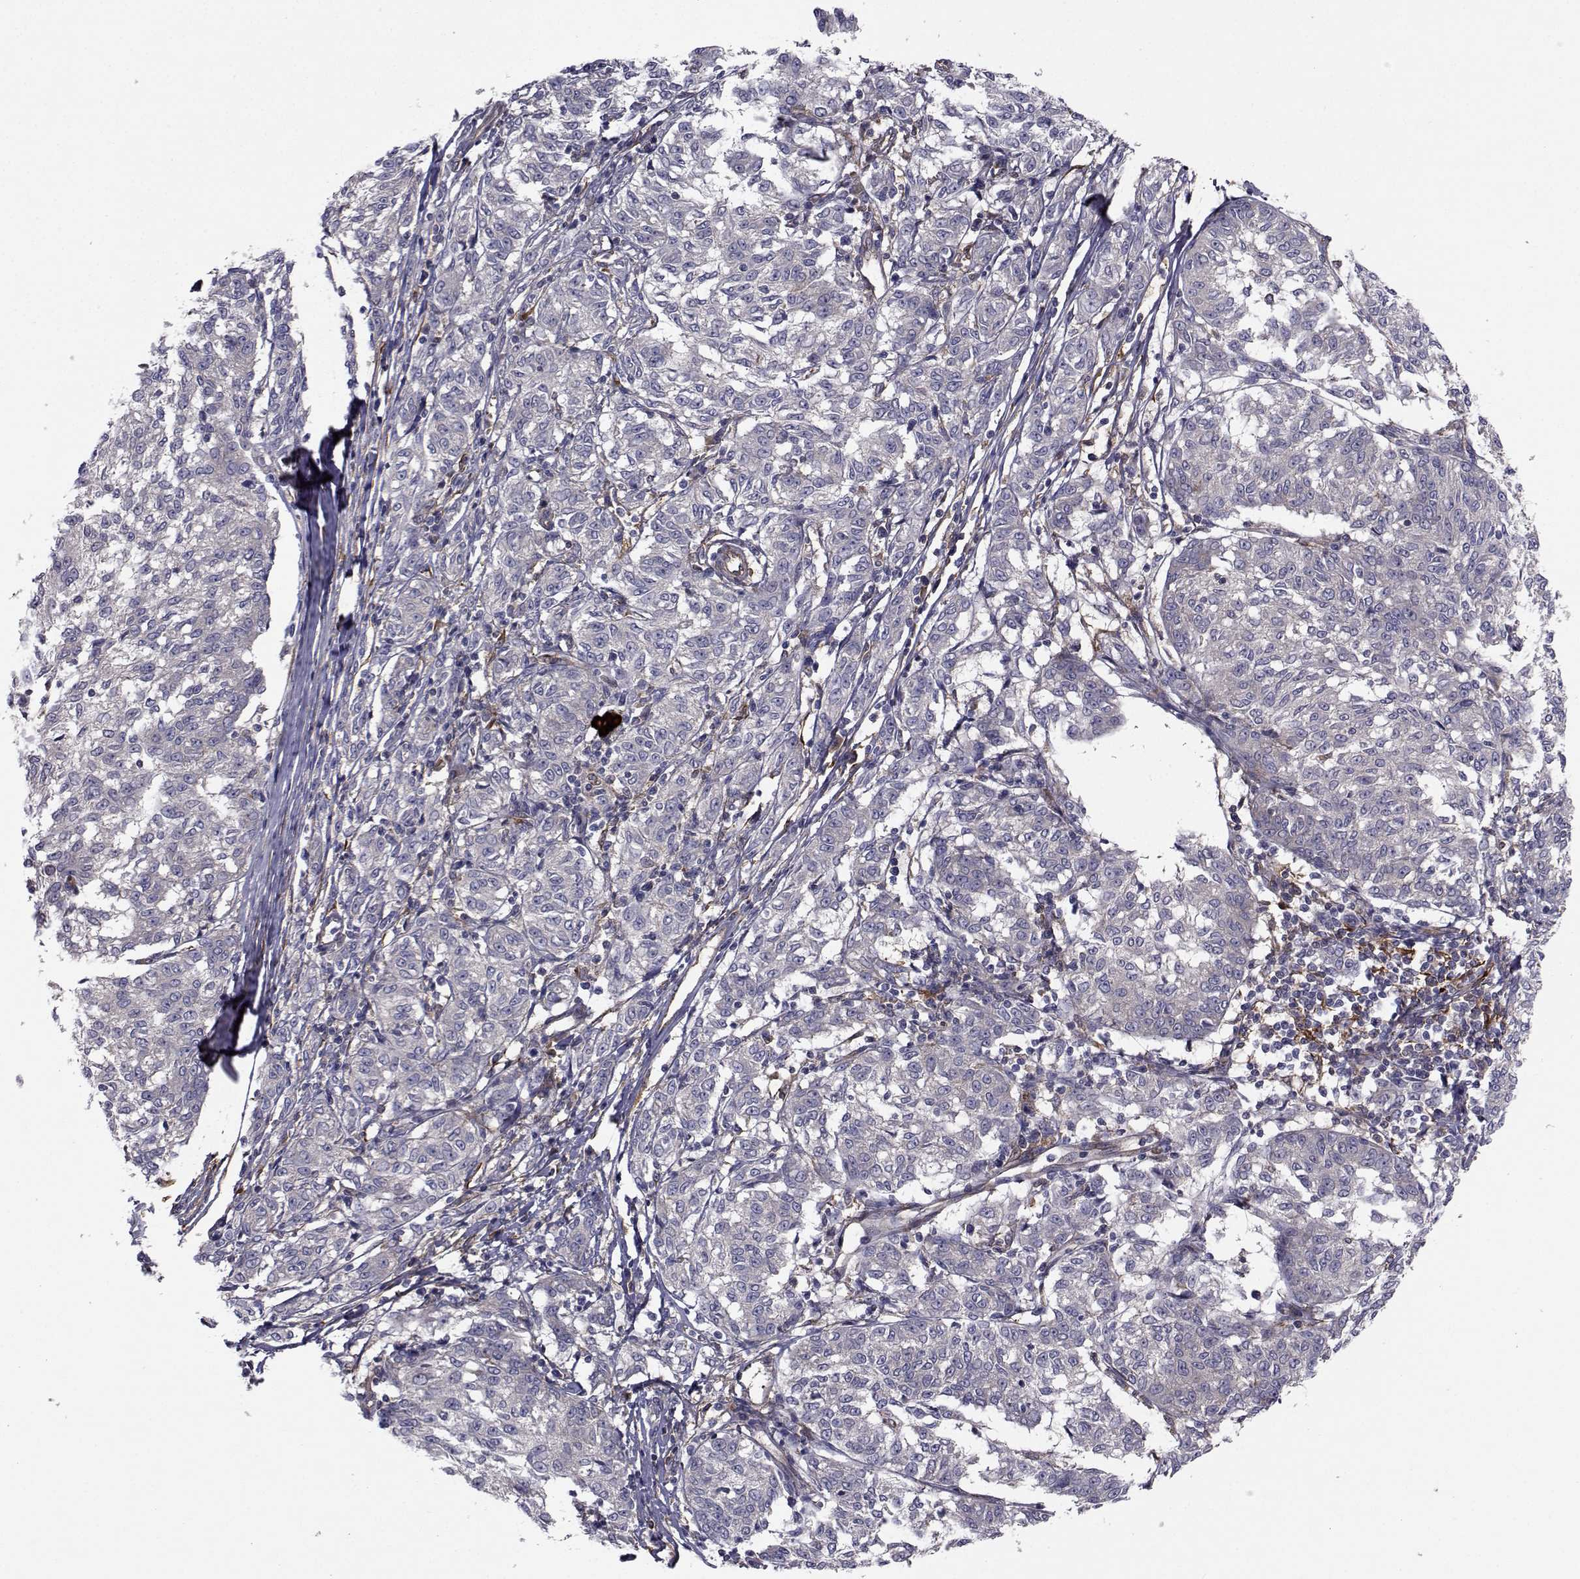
{"staining": {"intensity": "negative", "quantity": "none", "location": "none"}, "tissue": "melanoma", "cell_type": "Tumor cells", "image_type": "cancer", "snomed": [{"axis": "morphology", "description": "Malignant melanoma, NOS"}, {"axis": "topography", "description": "Skin"}], "caption": "Histopathology image shows no significant protein positivity in tumor cells of malignant melanoma. The staining was performed using DAB to visualize the protein expression in brown, while the nuclei were stained in blue with hematoxylin (Magnification: 20x).", "gene": "TRIP10", "patient": {"sex": "female", "age": 72}}